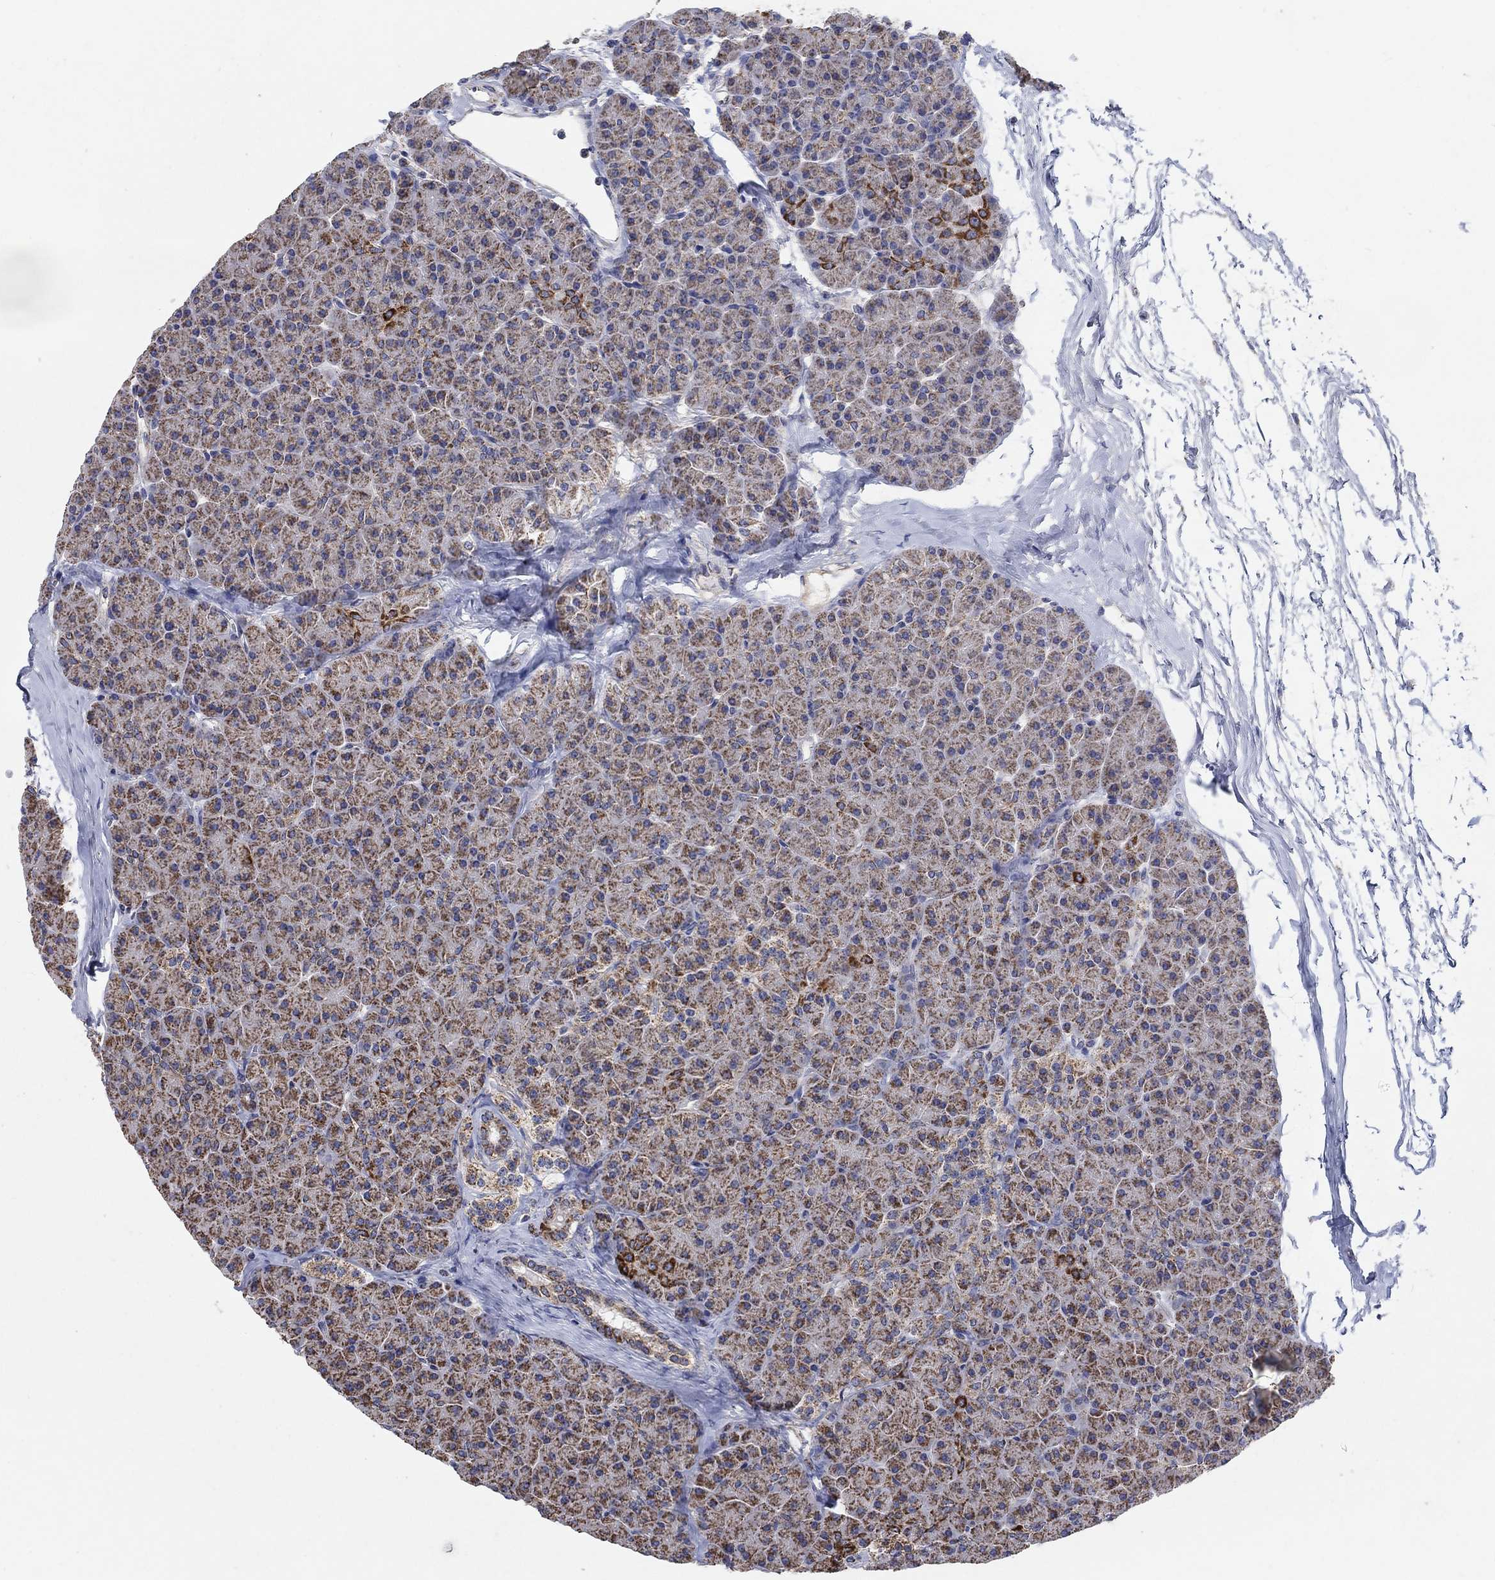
{"staining": {"intensity": "strong", "quantity": "<25%", "location": "cytoplasmic/membranous"}, "tissue": "pancreas", "cell_type": "Exocrine glandular cells", "image_type": "normal", "snomed": [{"axis": "morphology", "description": "Normal tissue, NOS"}, {"axis": "topography", "description": "Pancreas"}], "caption": "Unremarkable pancreas shows strong cytoplasmic/membranous expression in approximately <25% of exocrine glandular cells, visualized by immunohistochemistry. The staining was performed using DAB, with brown indicating positive protein expression. Nuclei are stained blue with hematoxylin.", "gene": "C9orf85", "patient": {"sex": "female", "age": 44}}